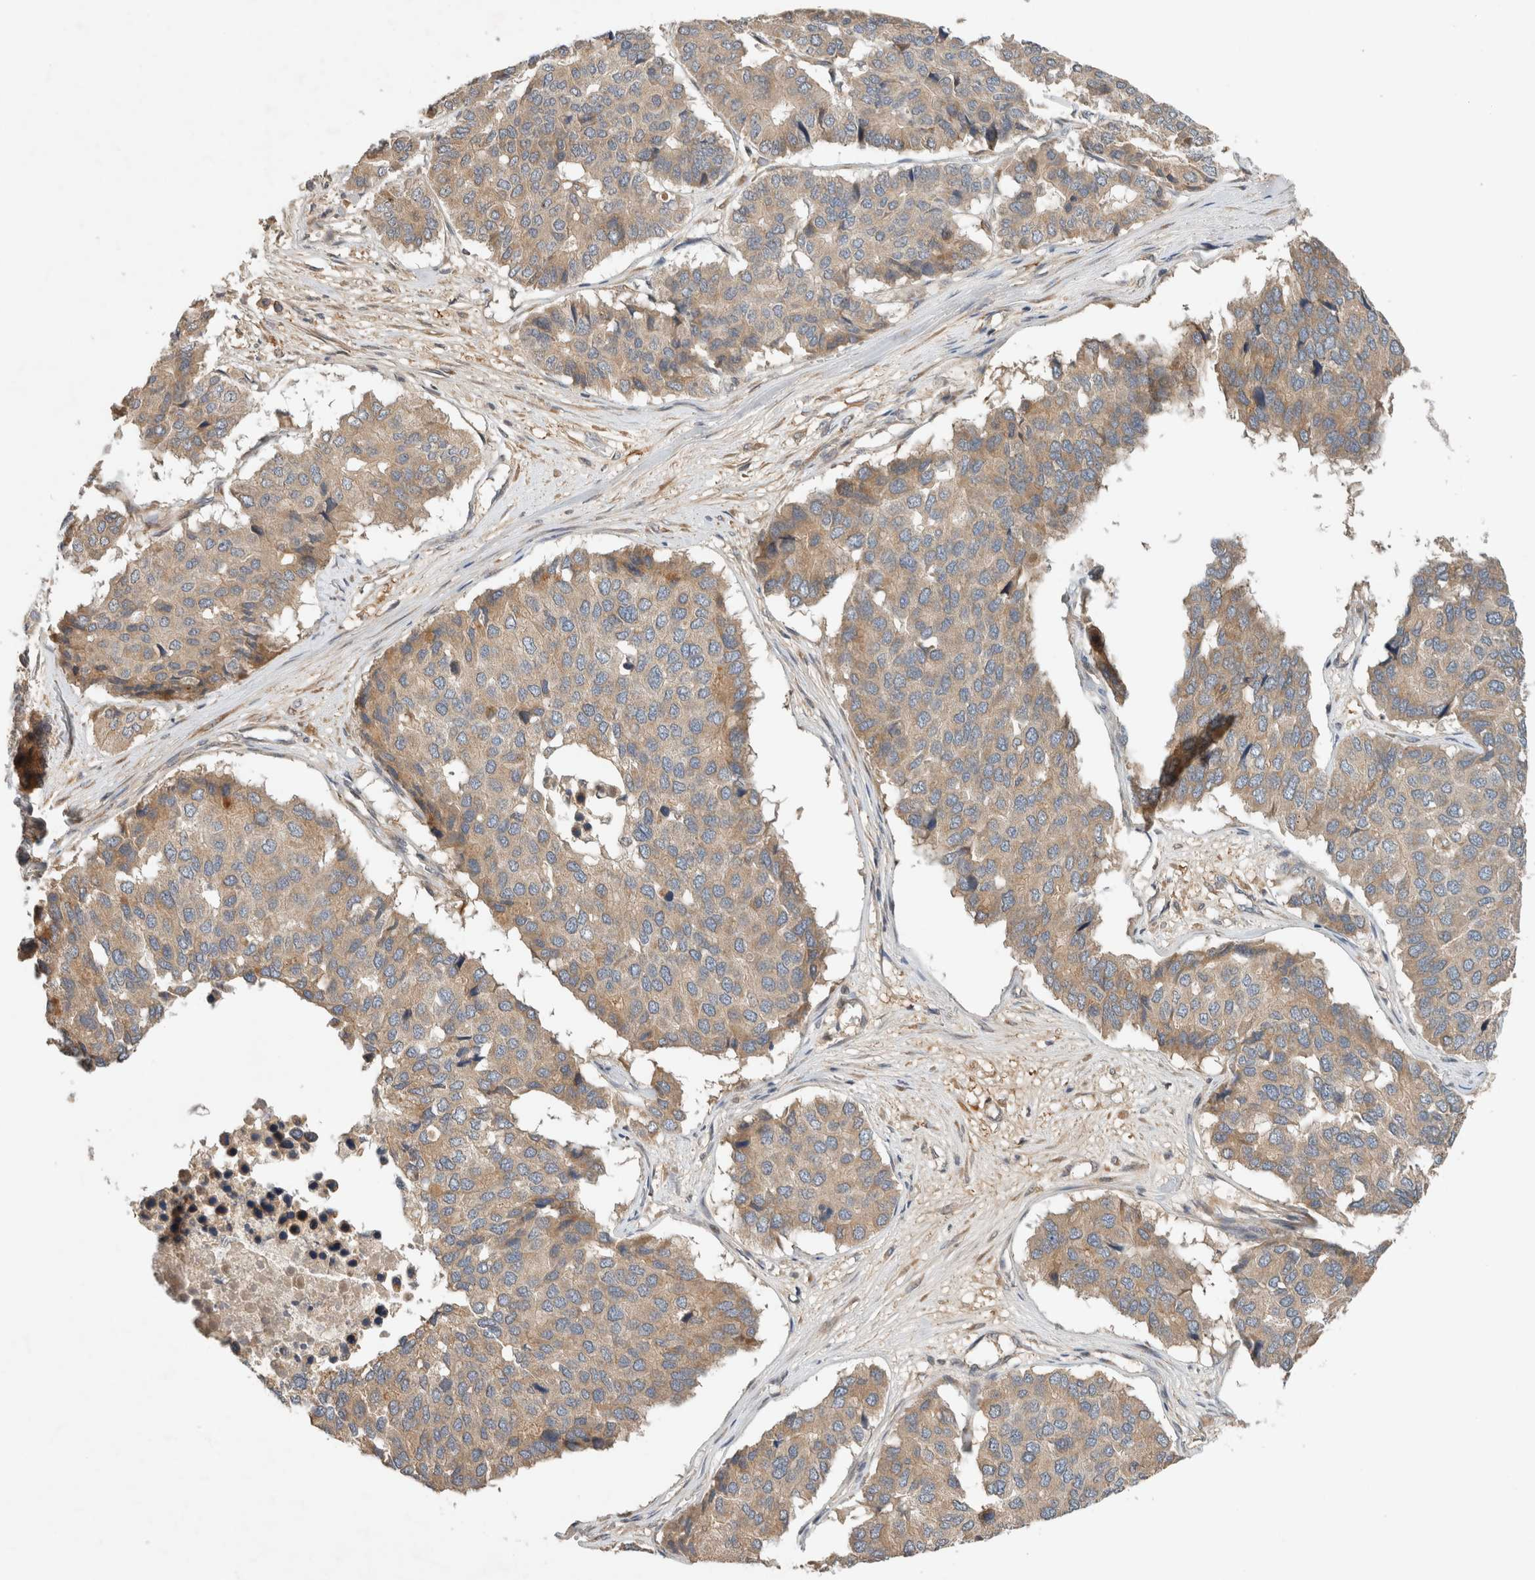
{"staining": {"intensity": "weak", "quantity": ">75%", "location": "cytoplasmic/membranous"}, "tissue": "pancreatic cancer", "cell_type": "Tumor cells", "image_type": "cancer", "snomed": [{"axis": "morphology", "description": "Adenocarcinoma, NOS"}, {"axis": "topography", "description": "Pancreas"}], "caption": "Pancreatic adenocarcinoma stained with immunohistochemistry exhibits weak cytoplasmic/membranous staining in about >75% of tumor cells. The staining was performed using DAB, with brown indicating positive protein expression. Nuclei are stained blue with hematoxylin.", "gene": "ARMC9", "patient": {"sex": "male", "age": 50}}